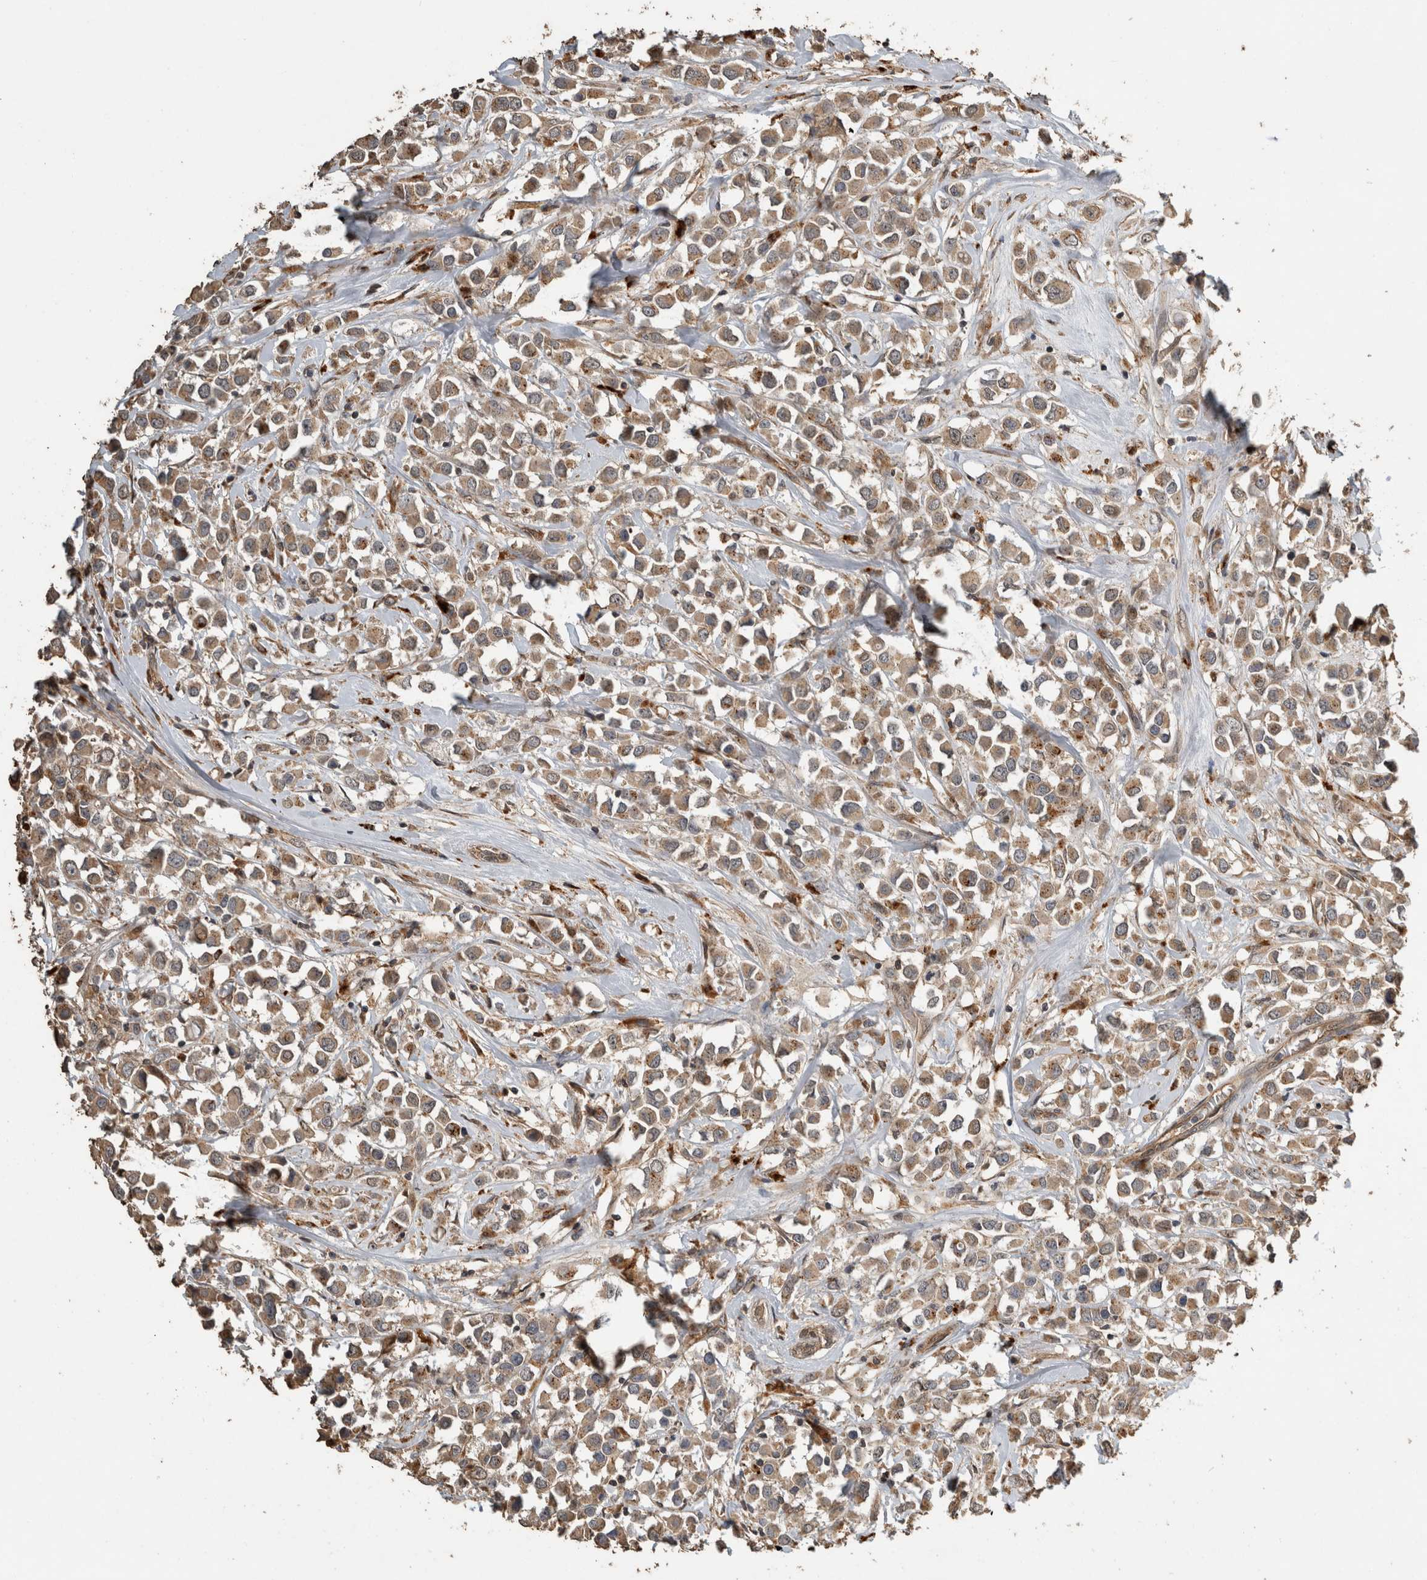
{"staining": {"intensity": "moderate", "quantity": ">75%", "location": "cytoplasmic/membranous"}, "tissue": "breast cancer", "cell_type": "Tumor cells", "image_type": "cancer", "snomed": [{"axis": "morphology", "description": "Duct carcinoma"}, {"axis": "topography", "description": "Breast"}], "caption": "The photomicrograph reveals immunohistochemical staining of breast cancer (infiltrating ductal carcinoma). There is moderate cytoplasmic/membranous staining is appreciated in approximately >75% of tumor cells.", "gene": "RHPN1", "patient": {"sex": "female", "age": 61}}